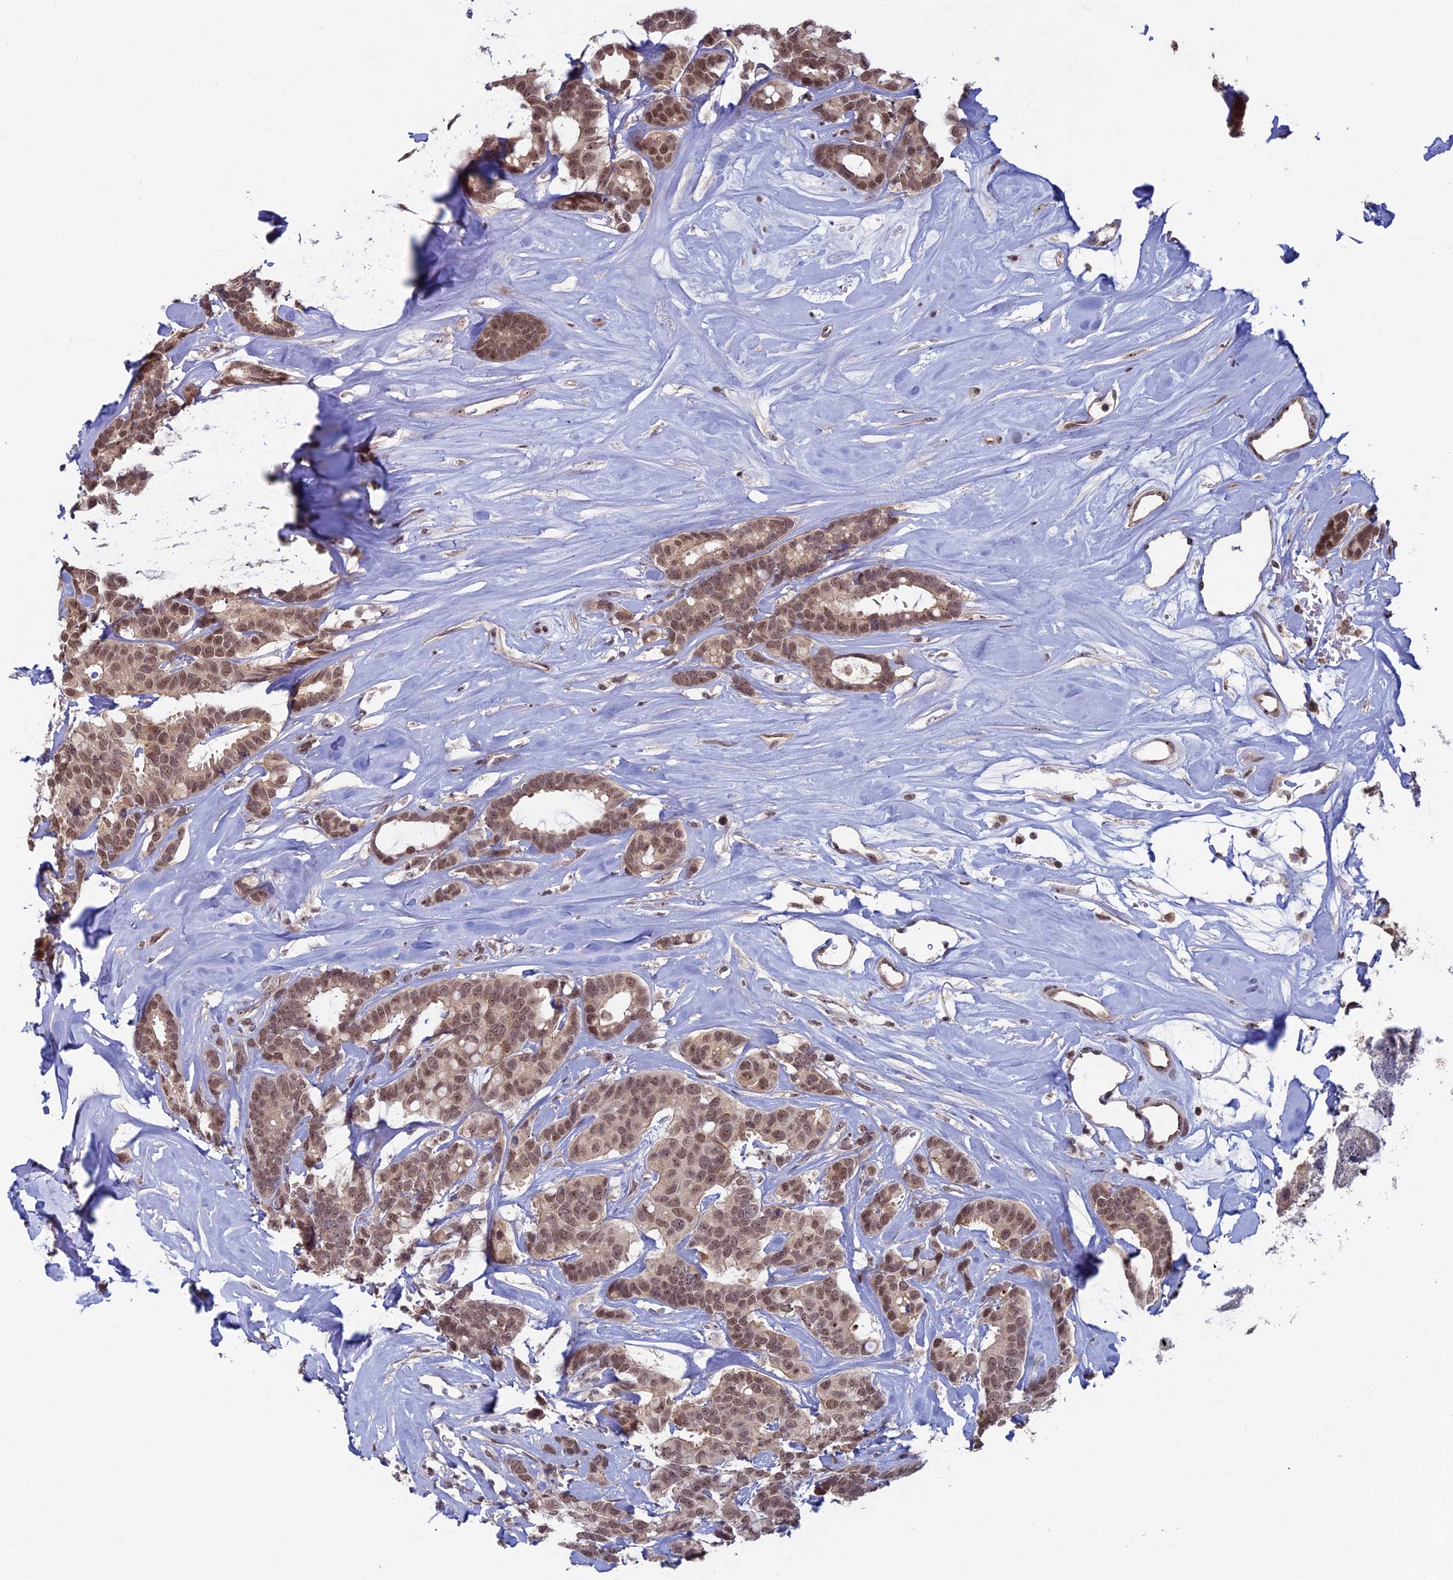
{"staining": {"intensity": "moderate", "quantity": ">75%", "location": "nuclear"}, "tissue": "breast cancer", "cell_type": "Tumor cells", "image_type": "cancer", "snomed": [{"axis": "morphology", "description": "Duct carcinoma"}, {"axis": "topography", "description": "Breast"}], "caption": "High-power microscopy captured an immunohistochemistry (IHC) photomicrograph of breast cancer, revealing moderate nuclear staining in approximately >75% of tumor cells. (DAB IHC with brightfield microscopy, high magnification).", "gene": "SPIRE1", "patient": {"sex": "female", "age": 87}}